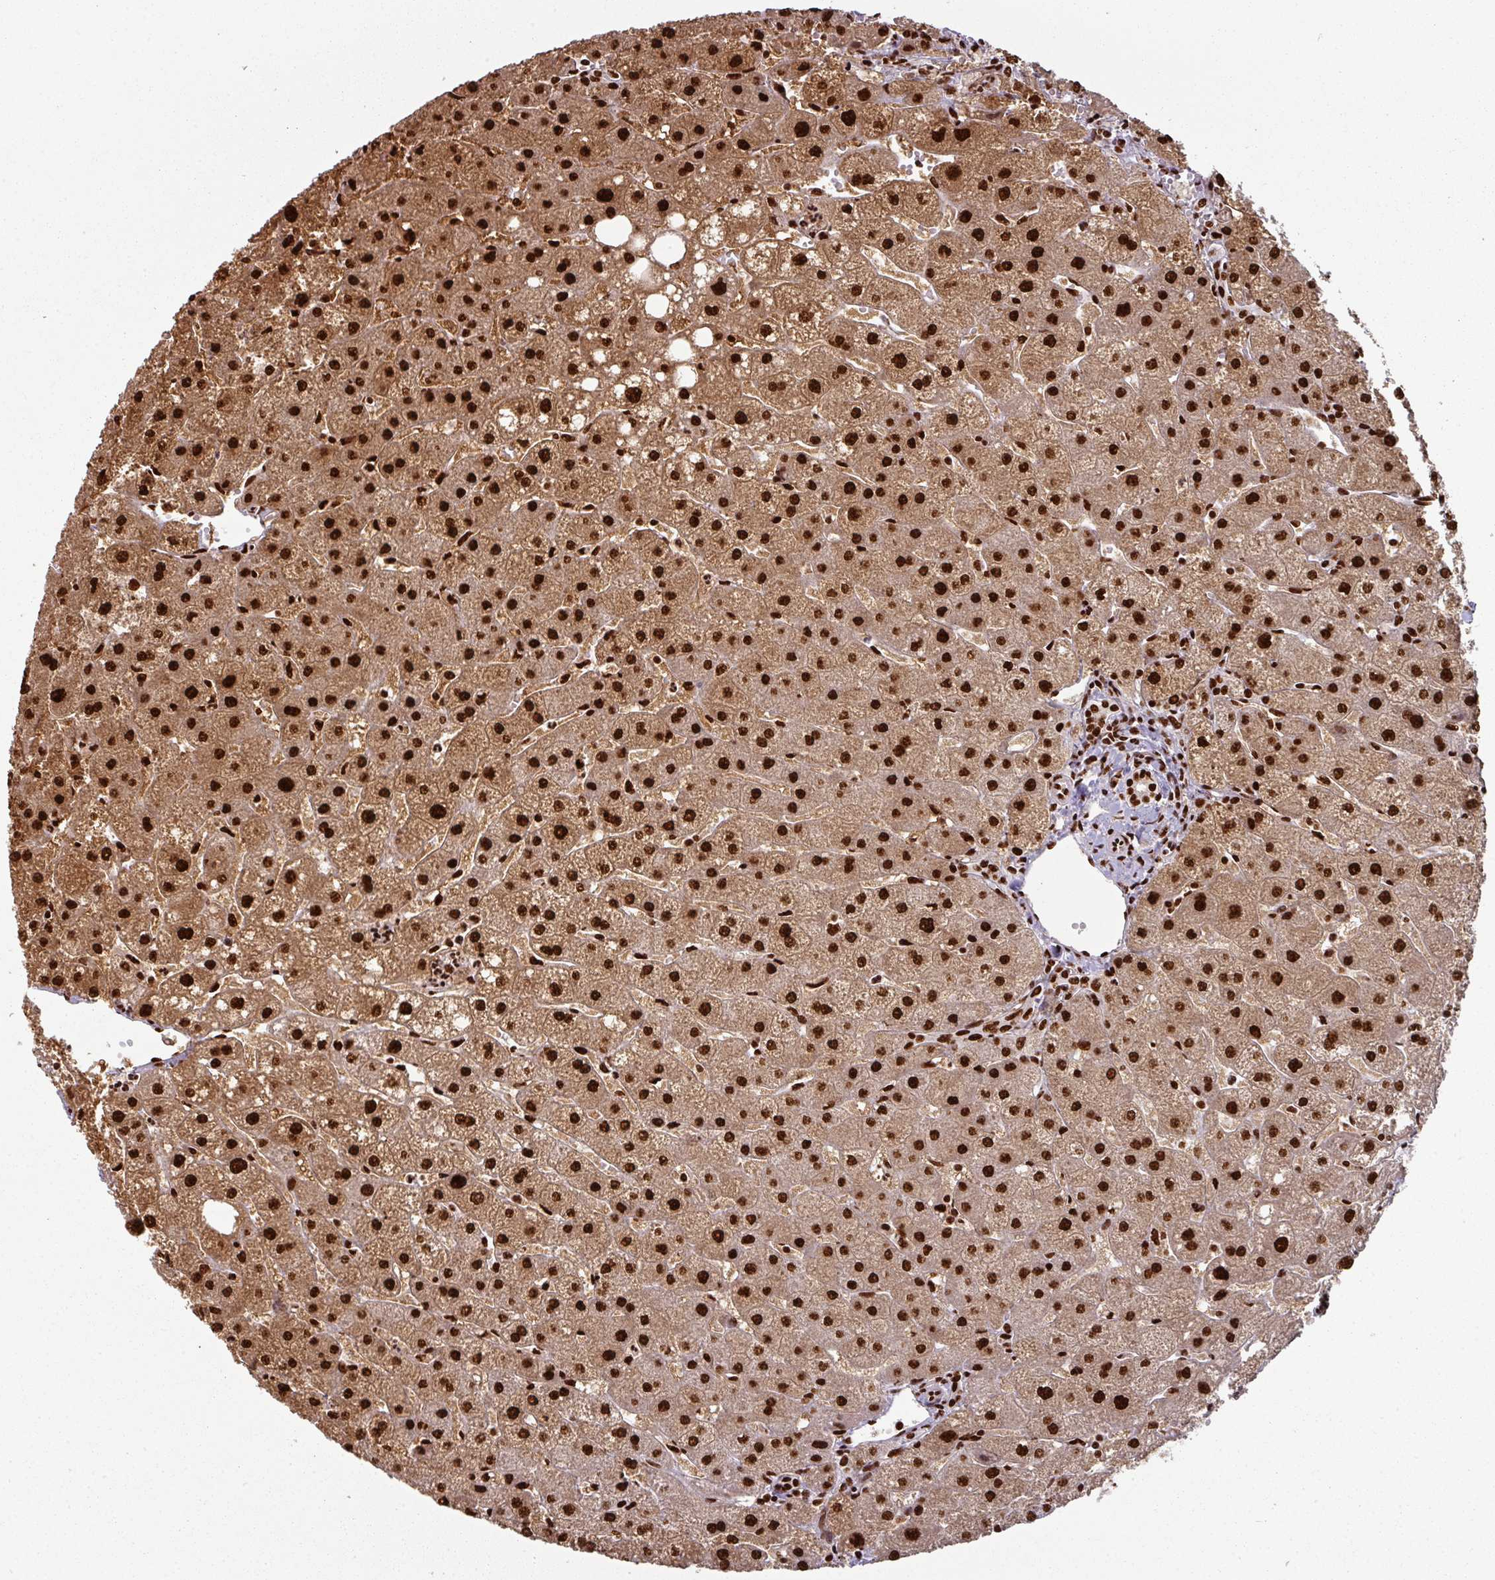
{"staining": {"intensity": "strong", "quantity": ">75%", "location": "nuclear"}, "tissue": "liver", "cell_type": "Cholangiocytes", "image_type": "normal", "snomed": [{"axis": "morphology", "description": "Normal tissue, NOS"}, {"axis": "topography", "description": "Liver"}], "caption": "Immunohistochemical staining of unremarkable human liver demonstrates high levels of strong nuclear expression in about >75% of cholangiocytes. Immunohistochemistry stains the protein in brown and the nuclei are stained blue.", "gene": "SIK3", "patient": {"sex": "male", "age": 67}}